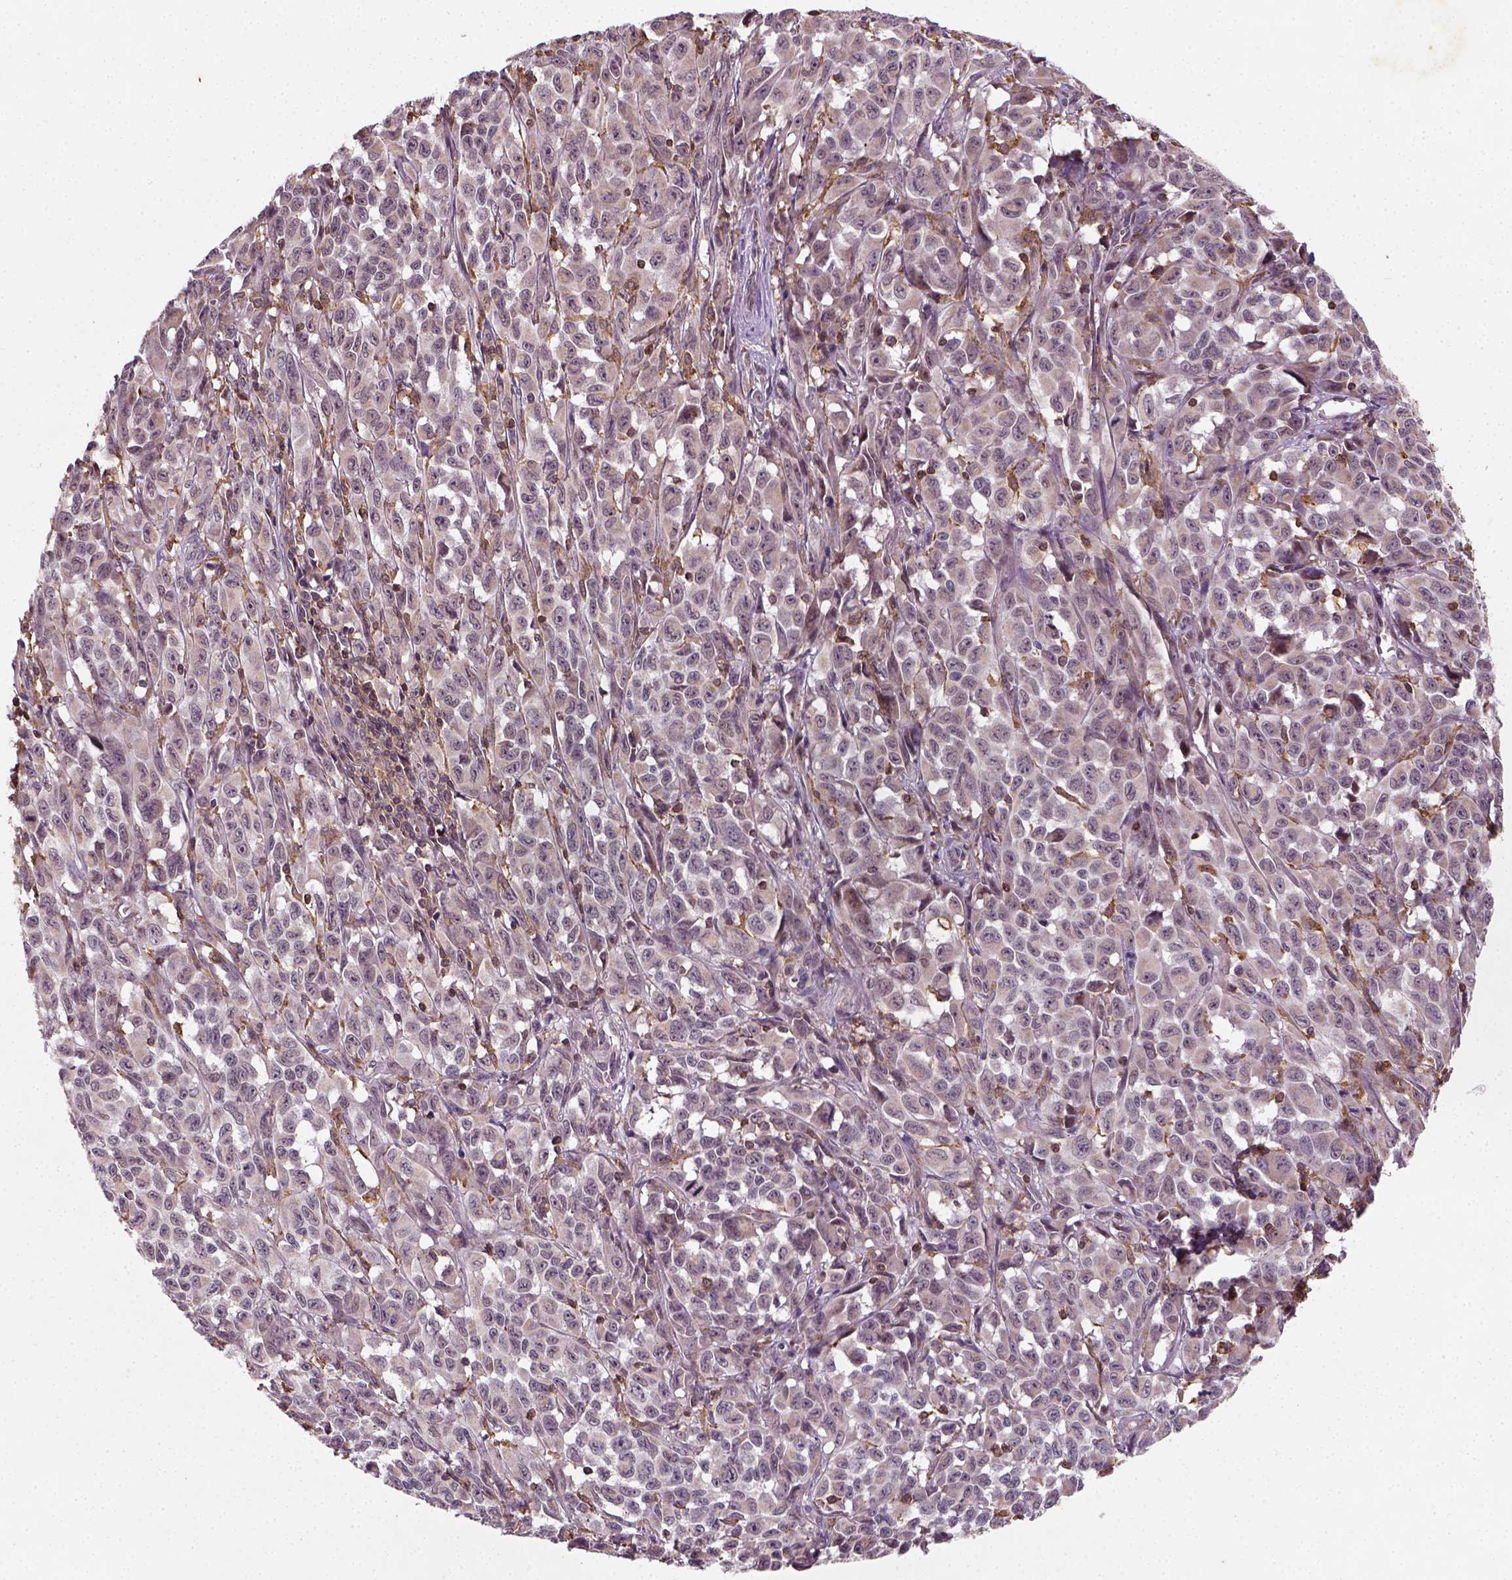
{"staining": {"intensity": "weak", "quantity": "25%-75%", "location": "cytoplasmic/membranous"}, "tissue": "melanoma", "cell_type": "Tumor cells", "image_type": "cancer", "snomed": [{"axis": "morphology", "description": "Malignant melanoma, NOS"}, {"axis": "topography", "description": "Vulva, labia, clitoris and Bartholin´s gland, NO"}], "caption": "Immunohistochemistry (IHC) of melanoma shows low levels of weak cytoplasmic/membranous staining in about 25%-75% of tumor cells.", "gene": "CAMKK1", "patient": {"sex": "female", "age": 75}}